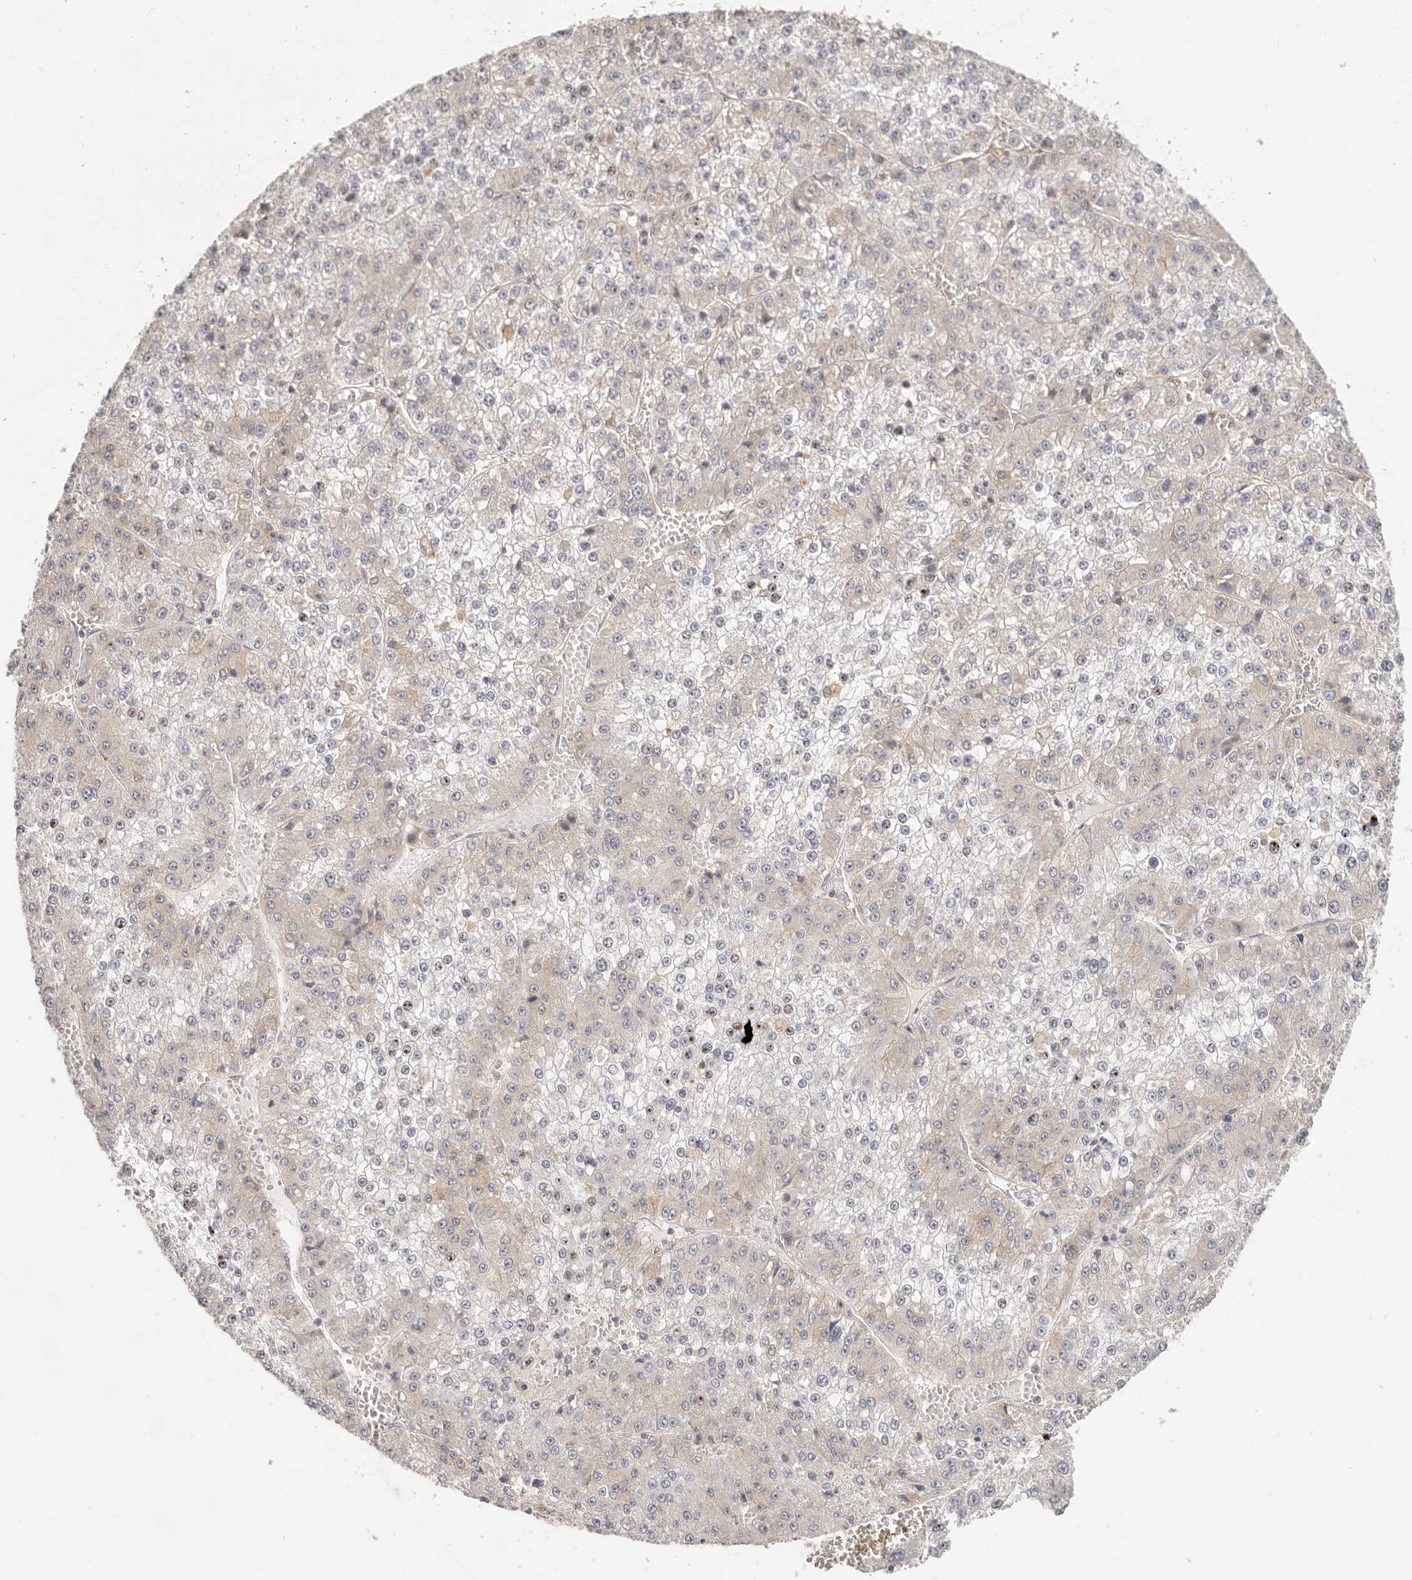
{"staining": {"intensity": "weak", "quantity": "<25%", "location": "cytoplasmic/membranous"}, "tissue": "liver cancer", "cell_type": "Tumor cells", "image_type": "cancer", "snomed": [{"axis": "morphology", "description": "Carcinoma, Hepatocellular, NOS"}, {"axis": "topography", "description": "Liver"}], "caption": "IHC of hepatocellular carcinoma (liver) demonstrates no staining in tumor cells.", "gene": "DTNBP1", "patient": {"sex": "female", "age": 73}}